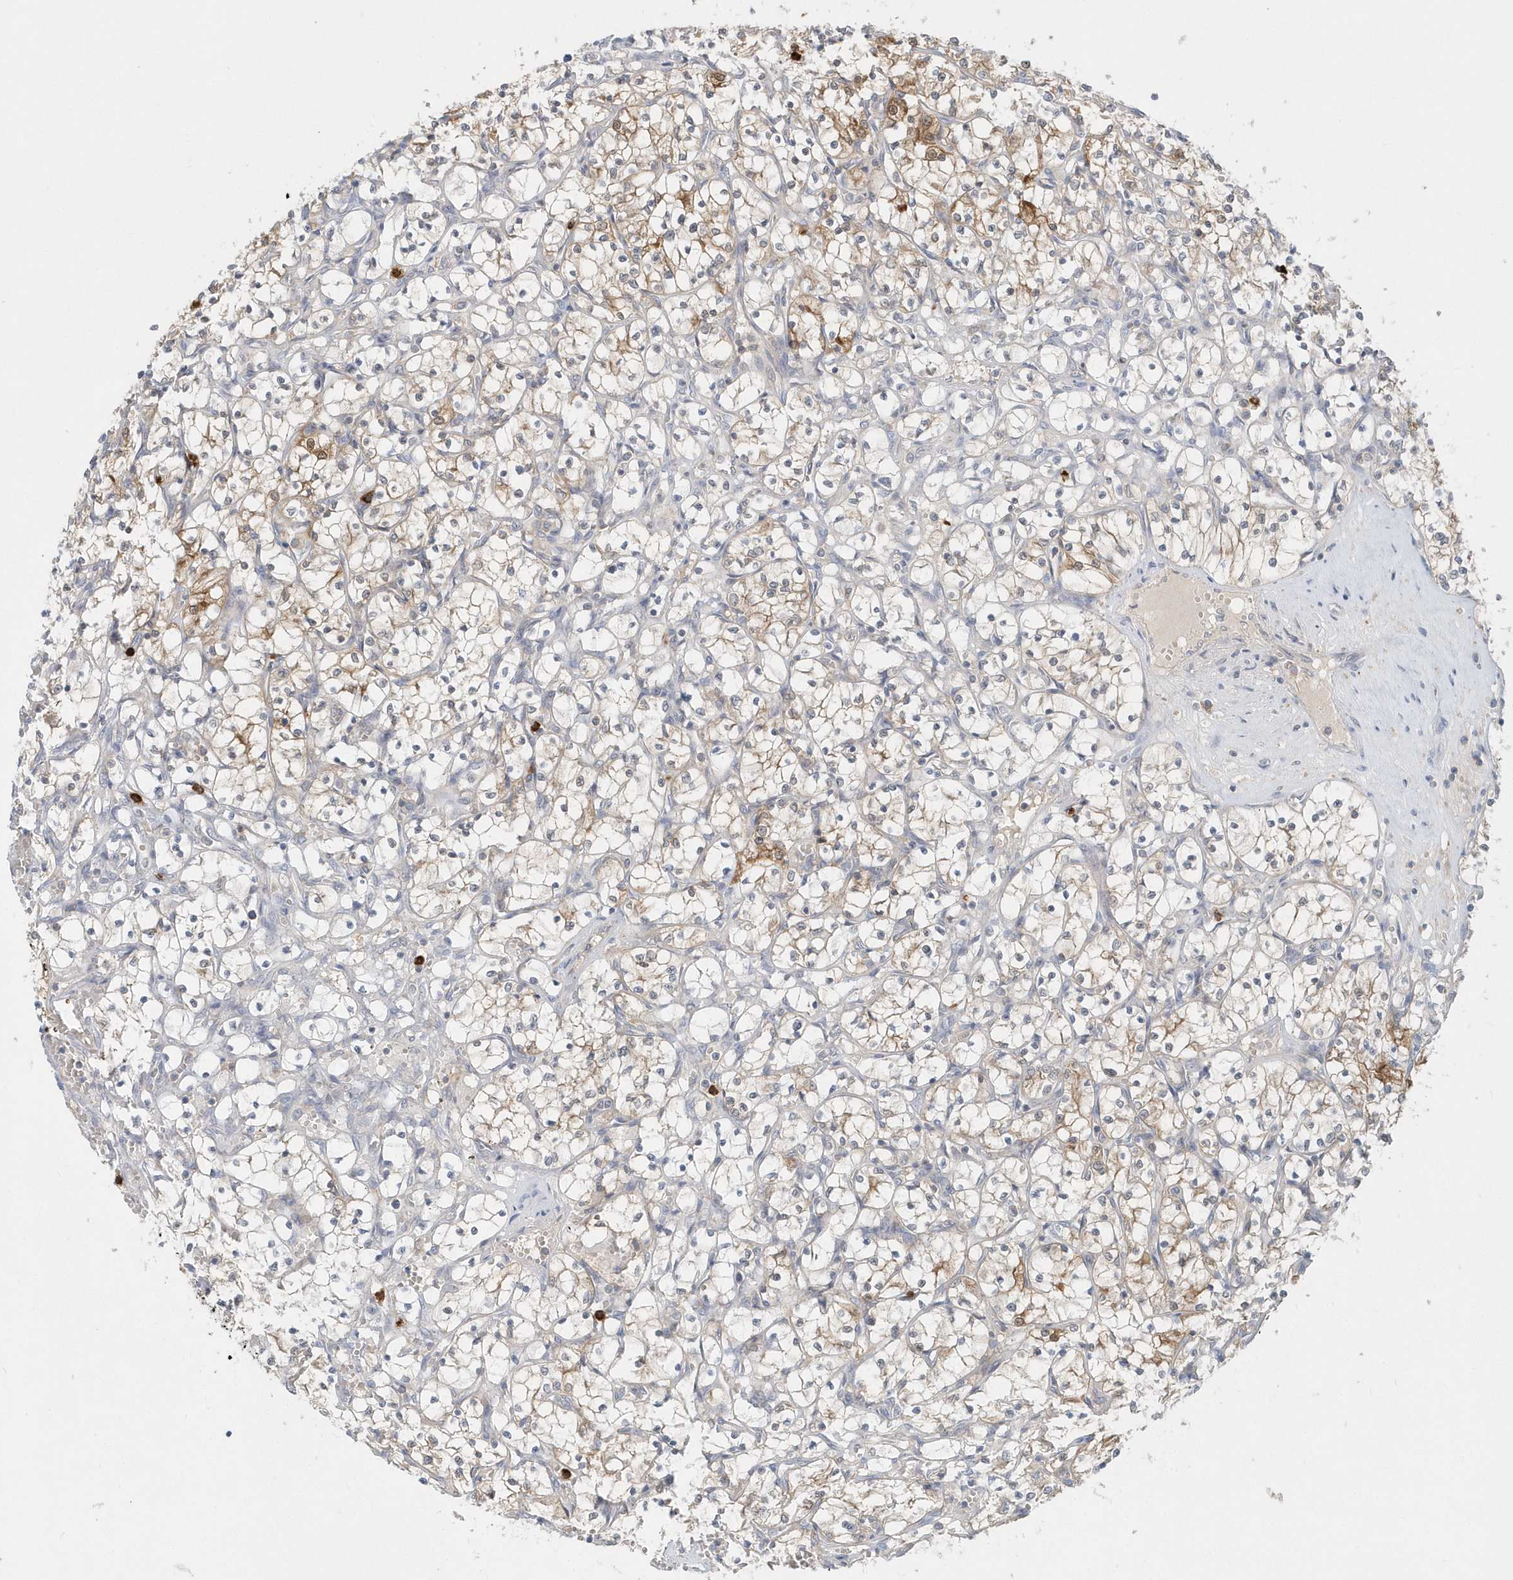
{"staining": {"intensity": "moderate", "quantity": "<25%", "location": "cytoplasmic/membranous"}, "tissue": "renal cancer", "cell_type": "Tumor cells", "image_type": "cancer", "snomed": [{"axis": "morphology", "description": "Adenocarcinoma, NOS"}, {"axis": "topography", "description": "Kidney"}], "caption": "Tumor cells display moderate cytoplasmic/membranous expression in approximately <25% of cells in renal cancer (adenocarcinoma).", "gene": "RNF7", "patient": {"sex": "female", "age": 69}}